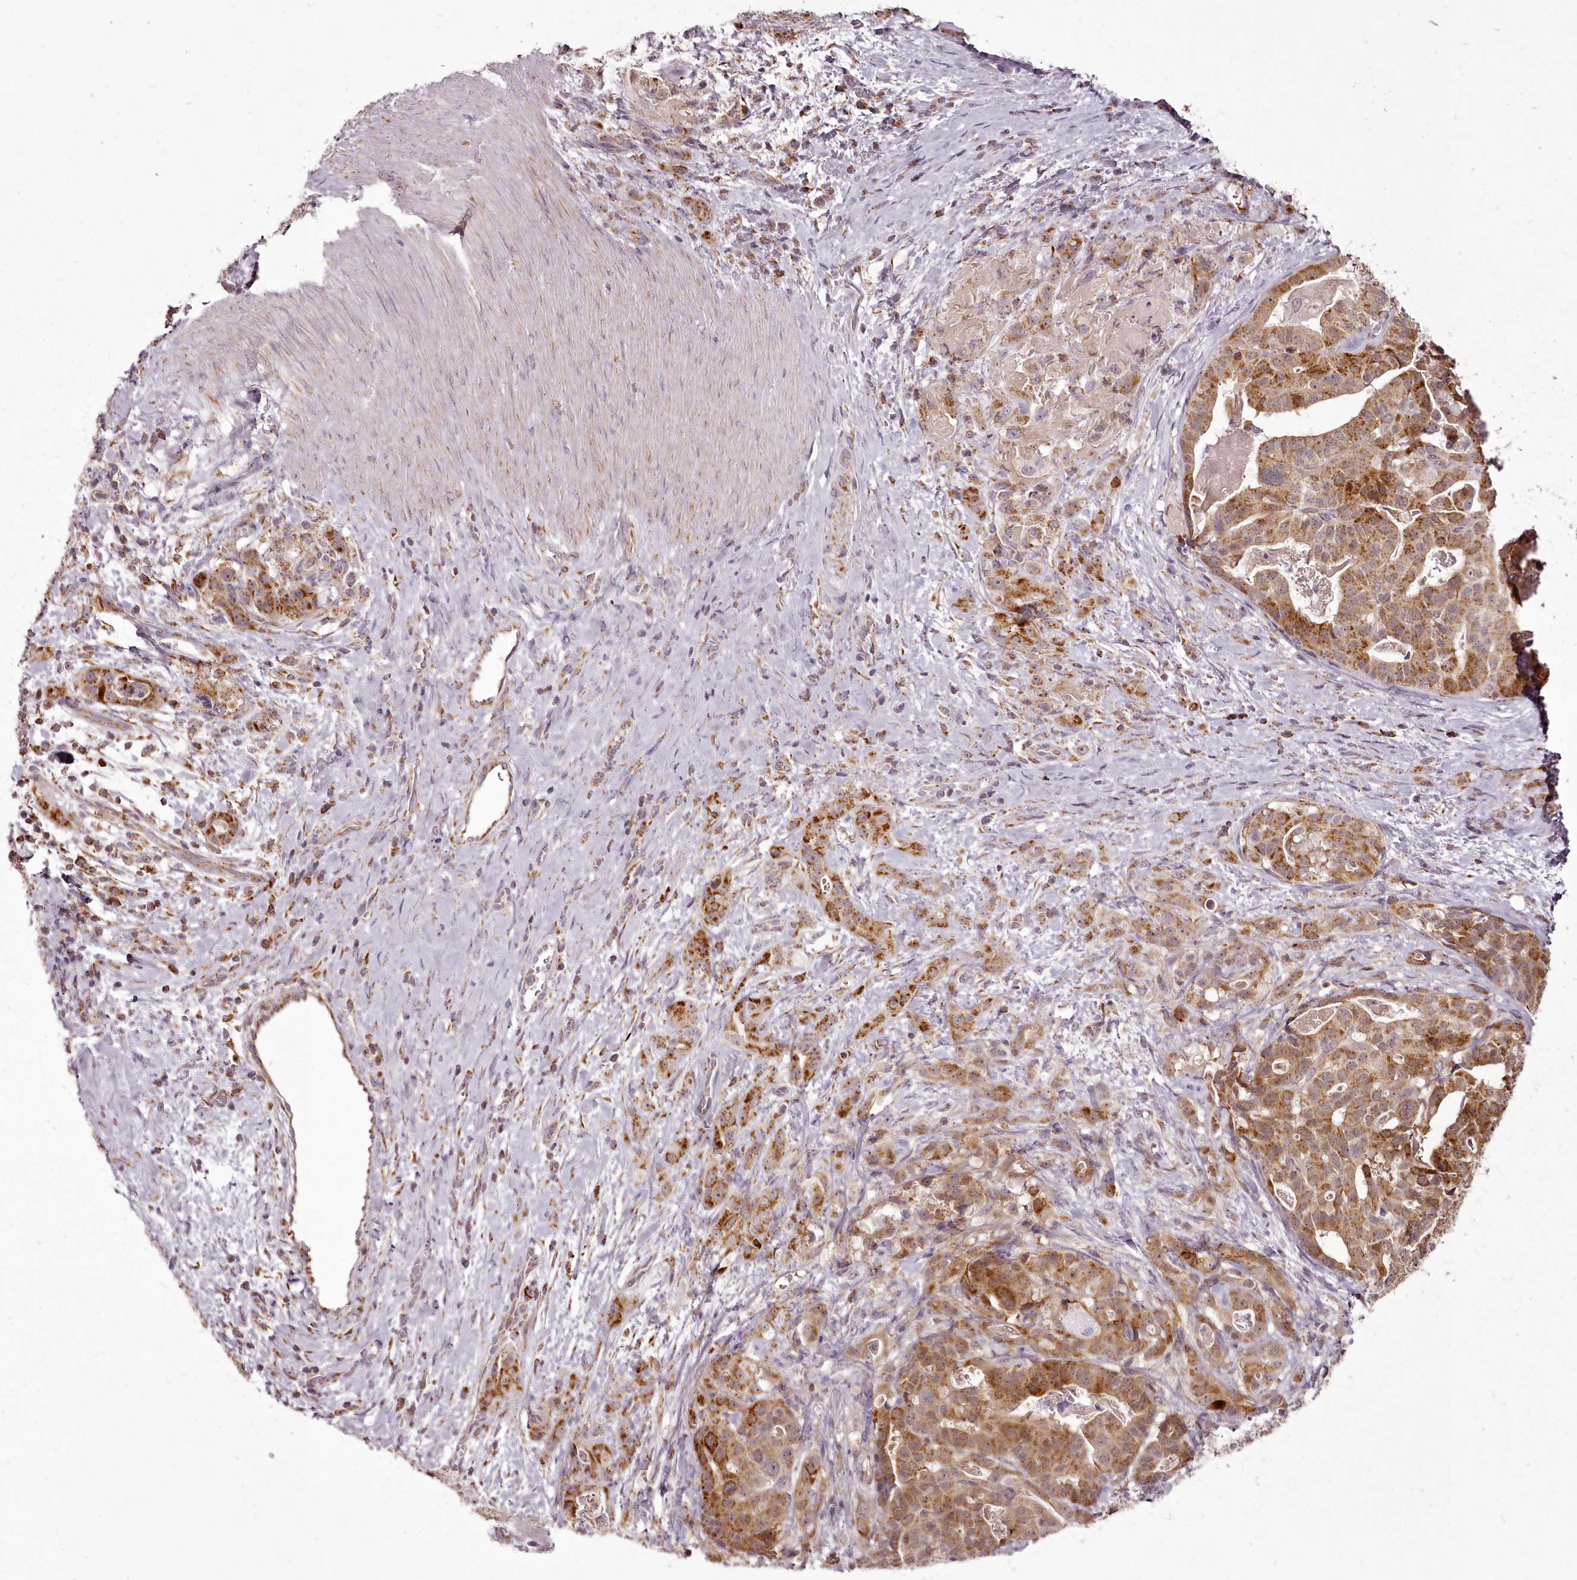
{"staining": {"intensity": "moderate", "quantity": ">75%", "location": "cytoplasmic/membranous"}, "tissue": "stomach cancer", "cell_type": "Tumor cells", "image_type": "cancer", "snomed": [{"axis": "morphology", "description": "Adenocarcinoma, NOS"}, {"axis": "topography", "description": "Stomach"}], "caption": "Protein staining shows moderate cytoplasmic/membranous expression in approximately >75% of tumor cells in stomach cancer.", "gene": "CHCHD2", "patient": {"sex": "male", "age": 48}}